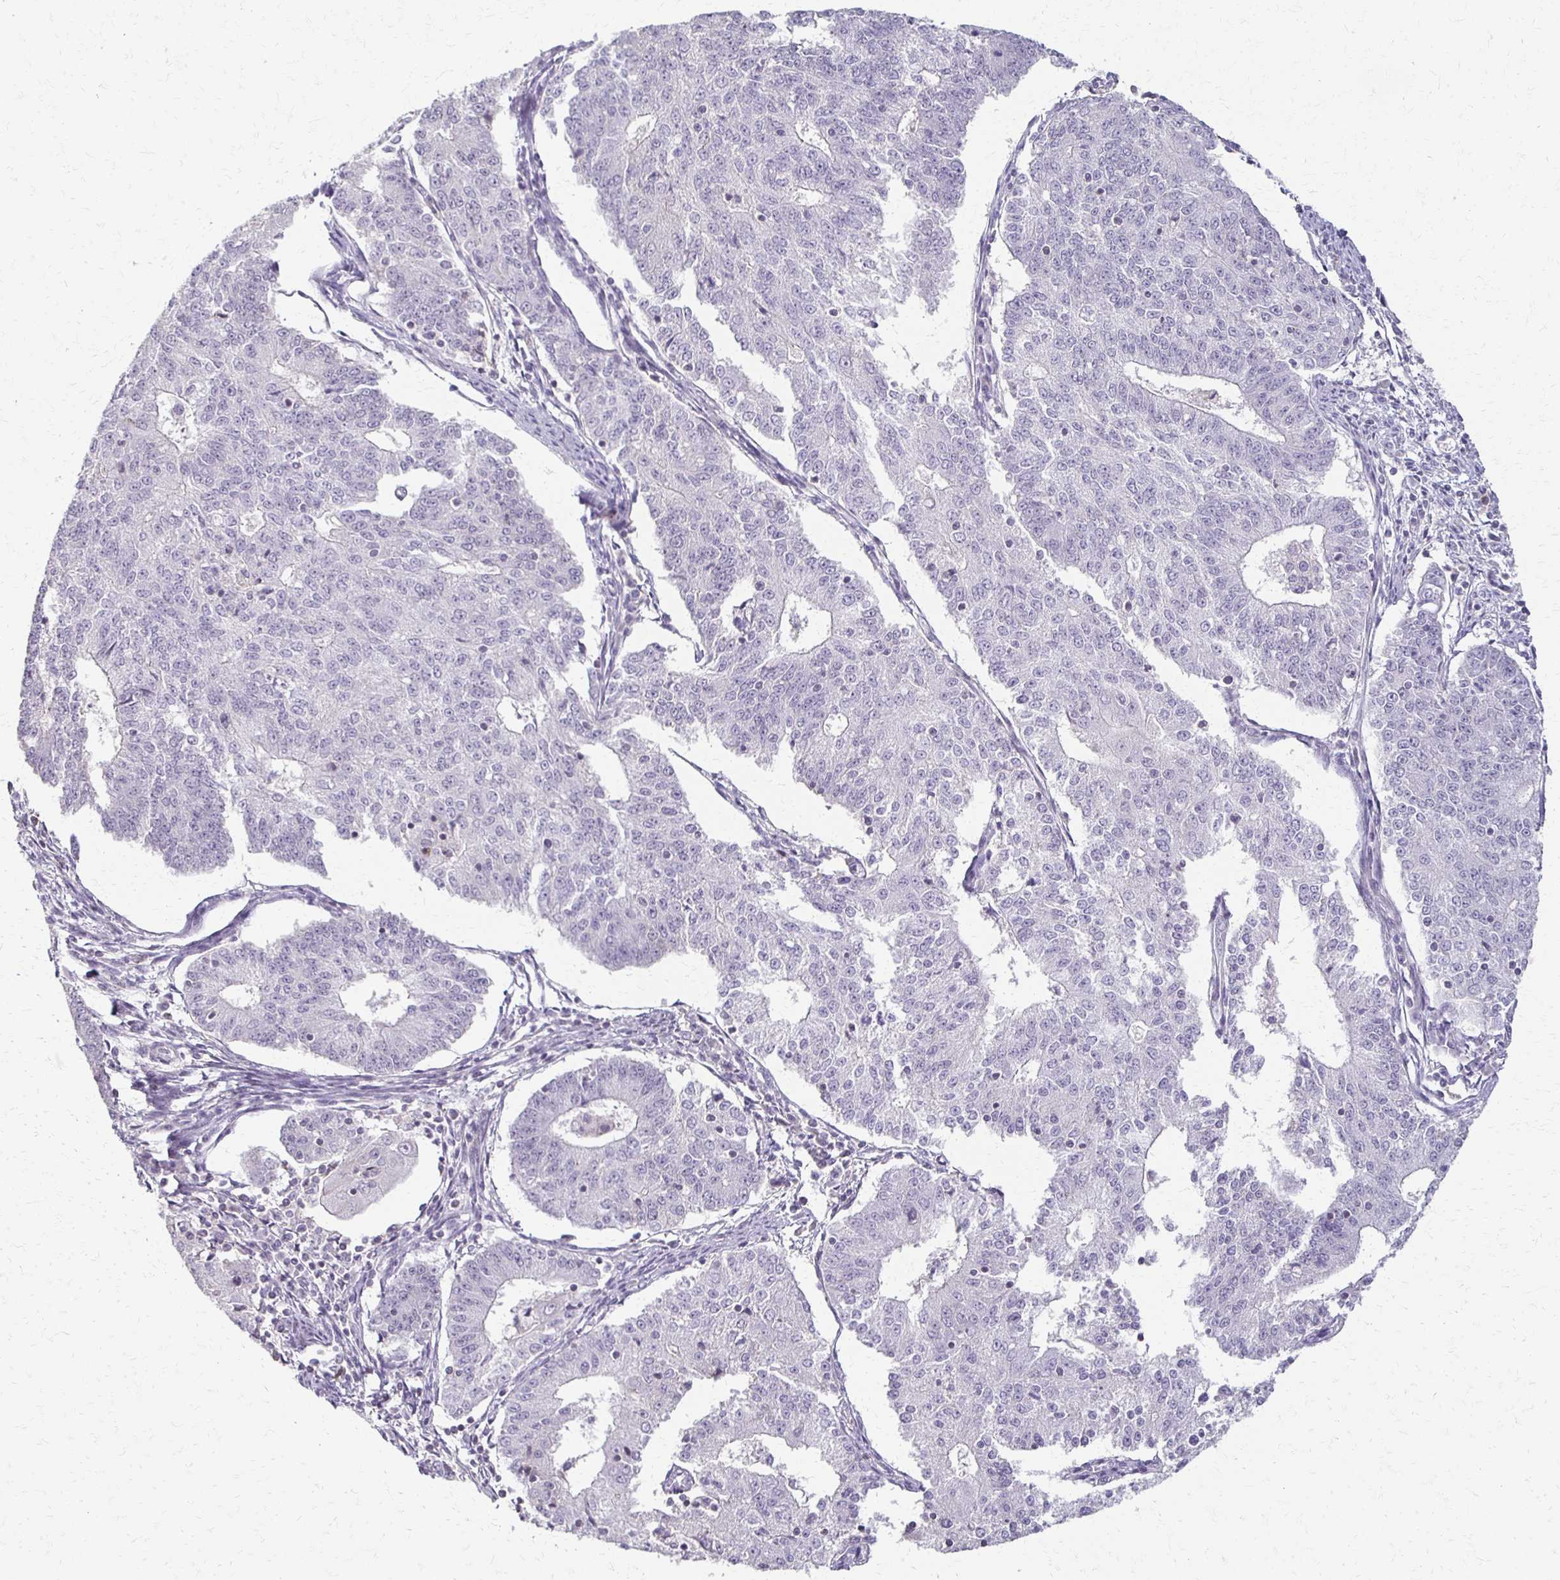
{"staining": {"intensity": "negative", "quantity": "none", "location": "none"}, "tissue": "endometrial cancer", "cell_type": "Tumor cells", "image_type": "cancer", "snomed": [{"axis": "morphology", "description": "Adenocarcinoma, NOS"}, {"axis": "topography", "description": "Endometrium"}], "caption": "Tumor cells are negative for brown protein staining in endometrial cancer. (DAB IHC visualized using brightfield microscopy, high magnification).", "gene": "FOXO4", "patient": {"sex": "female", "age": 56}}